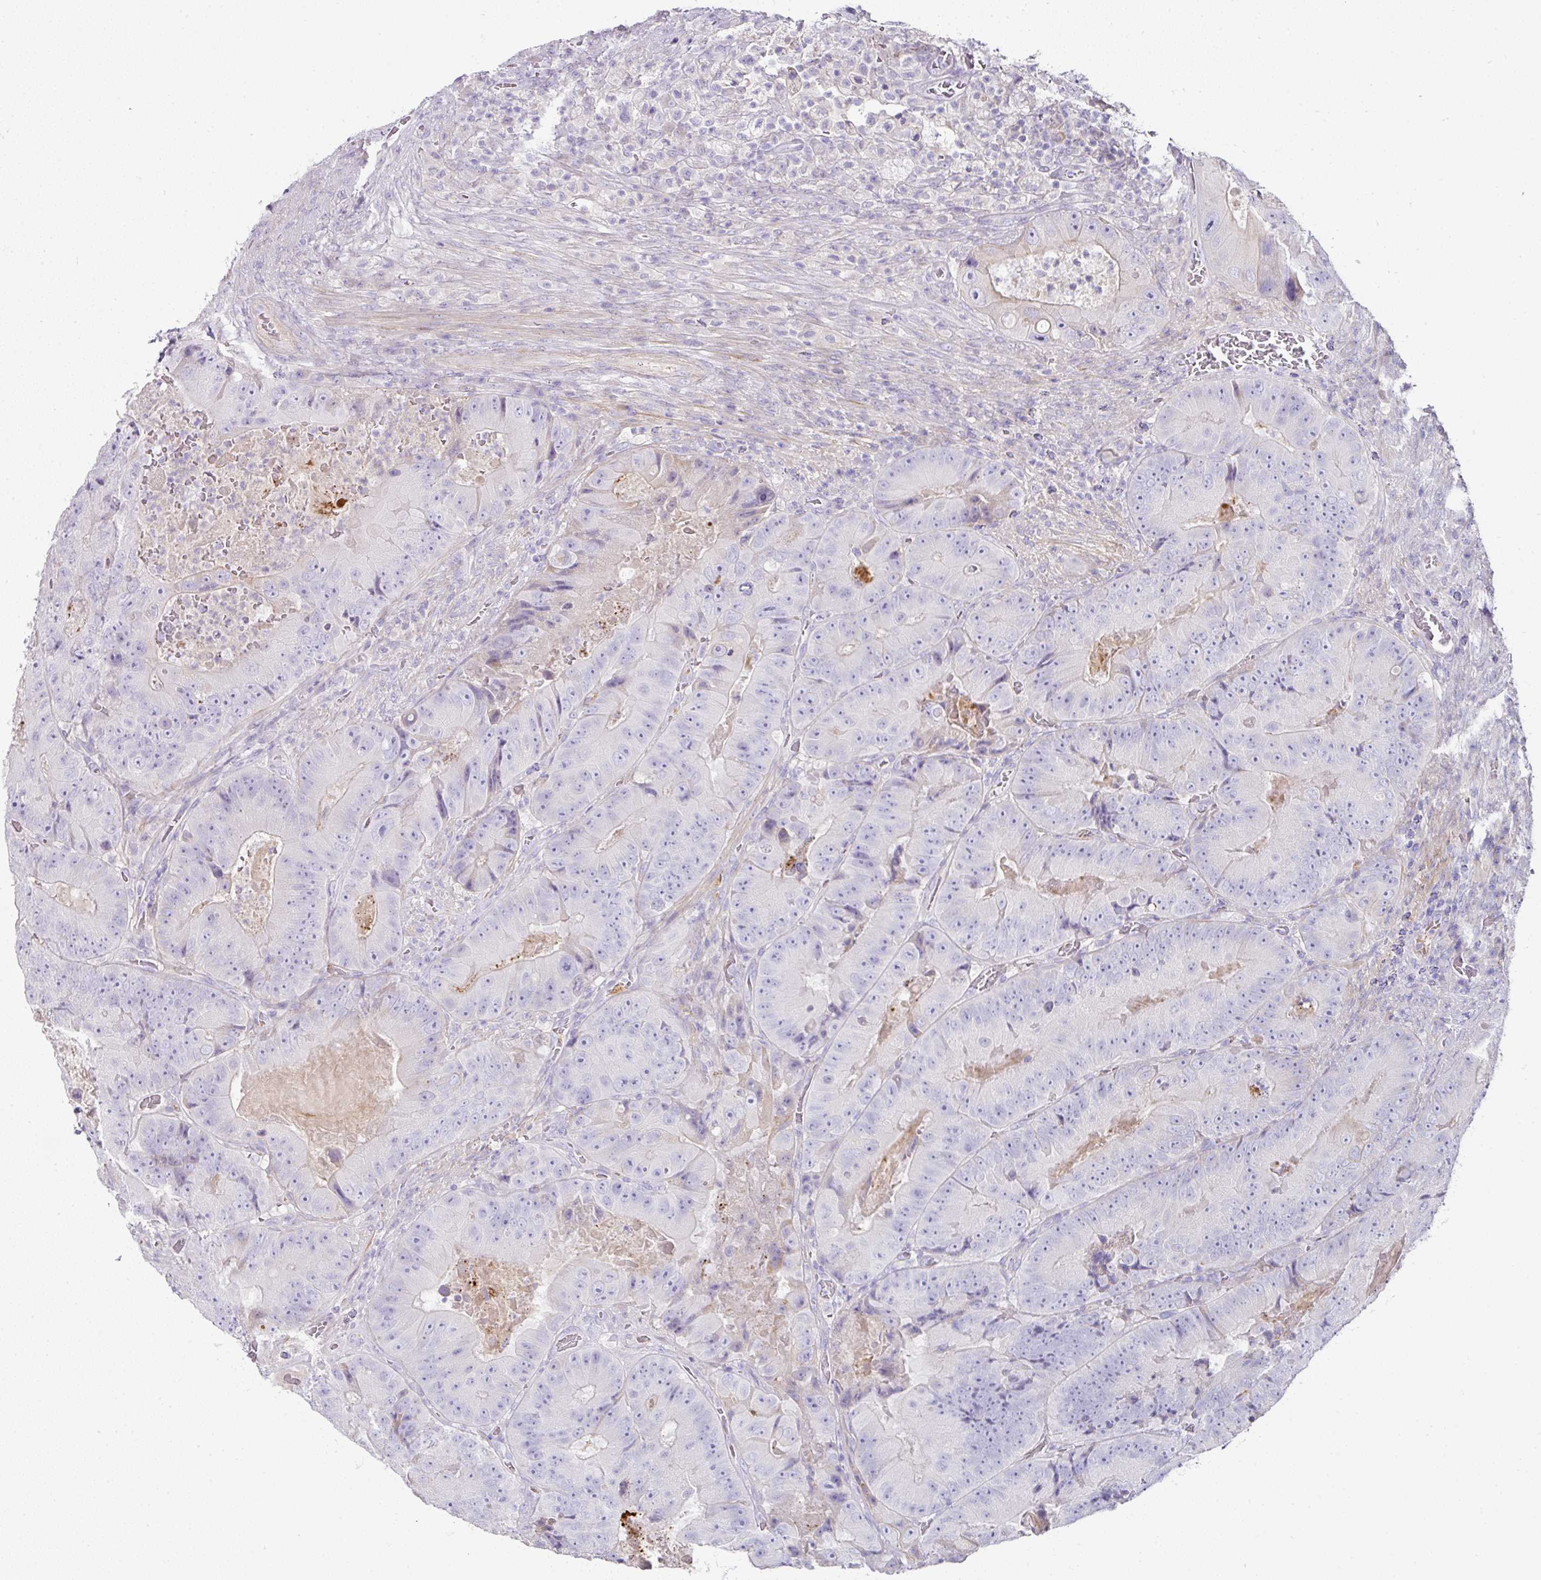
{"staining": {"intensity": "negative", "quantity": "none", "location": "none"}, "tissue": "colorectal cancer", "cell_type": "Tumor cells", "image_type": "cancer", "snomed": [{"axis": "morphology", "description": "Adenocarcinoma, NOS"}, {"axis": "topography", "description": "Colon"}], "caption": "Tumor cells are negative for brown protein staining in colorectal cancer.", "gene": "TARM1", "patient": {"sex": "female", "age": 86}}